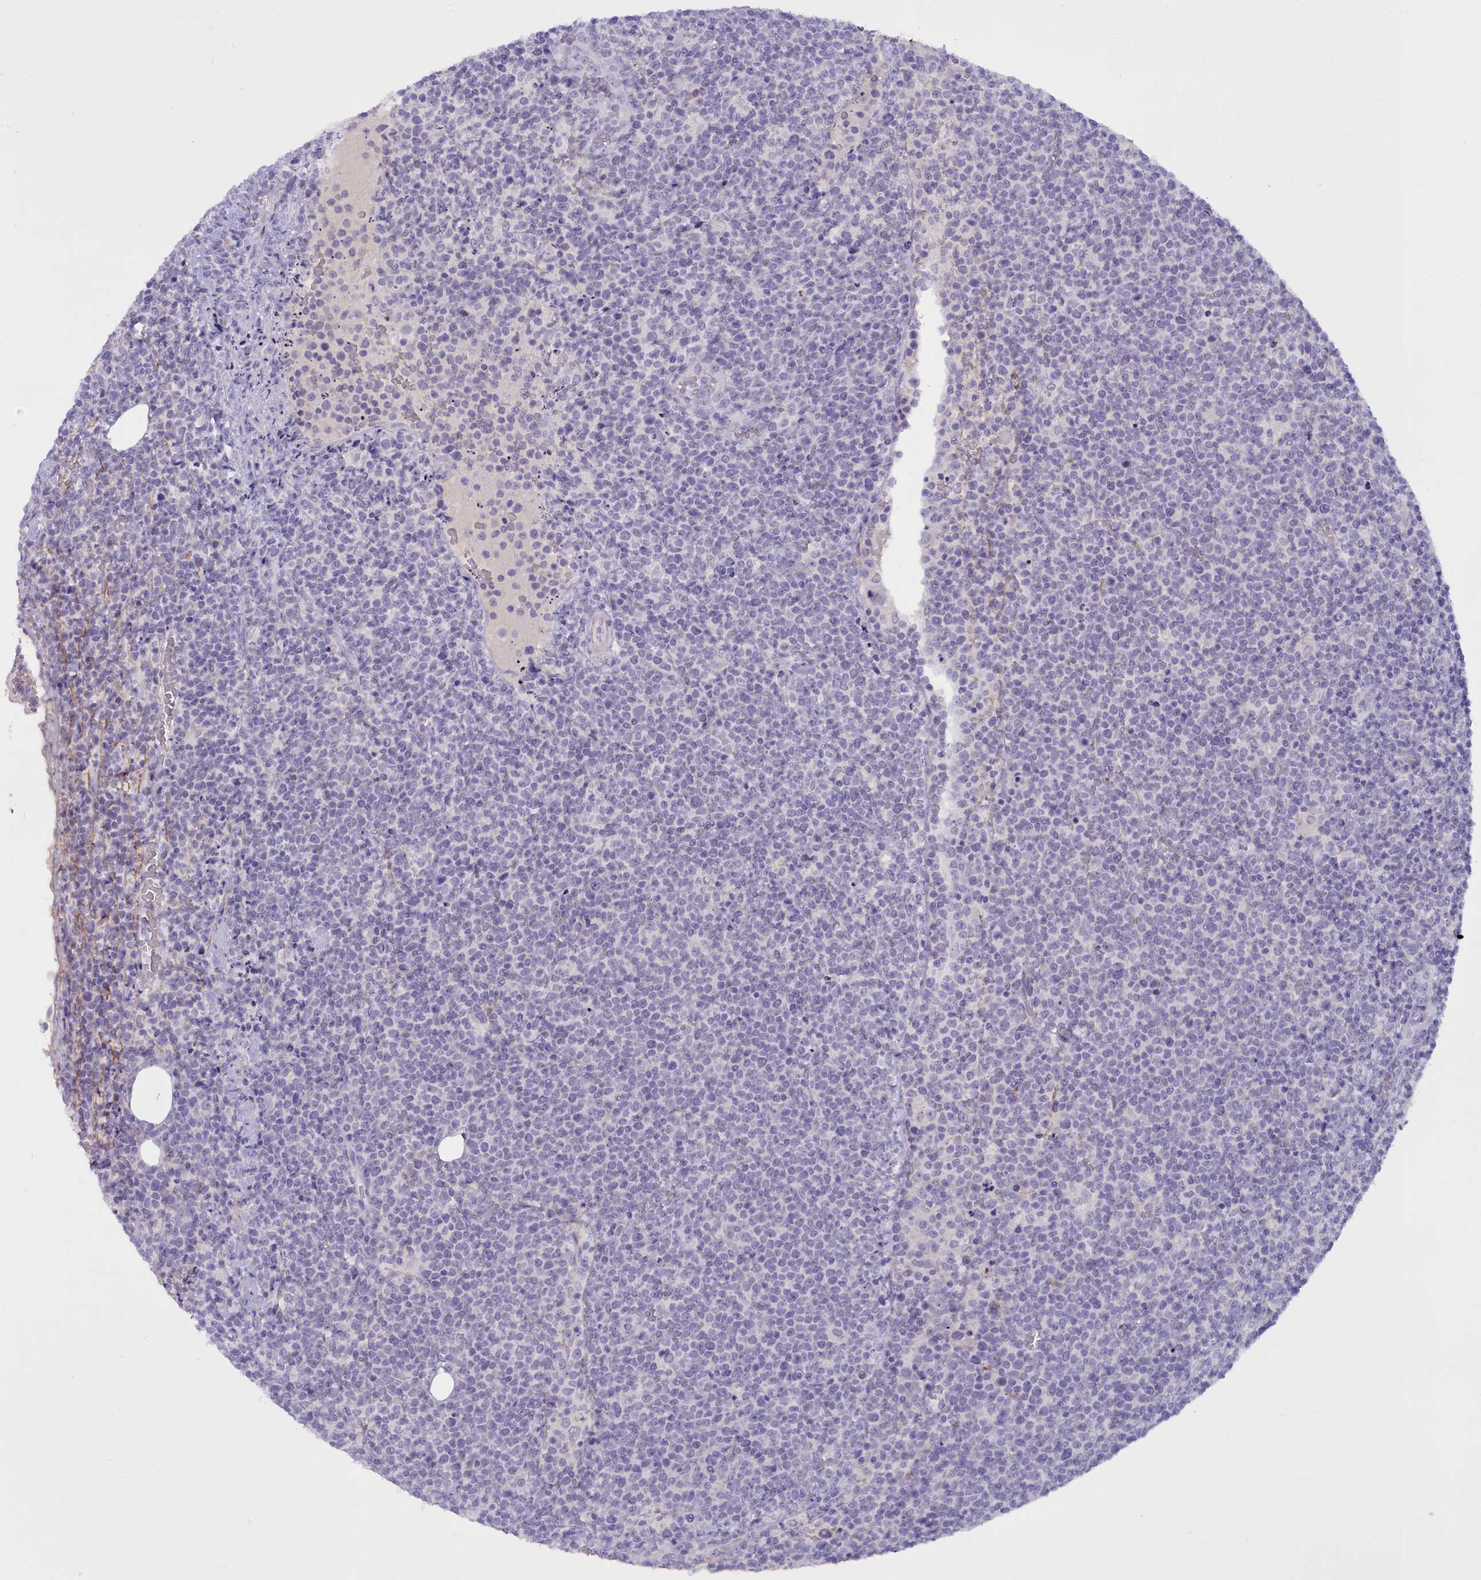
{"staining": {"intensity": "negative", "quantity": "none", "location": "none"}, "tissue": "lymphoma", "cell_type": "Tumor cells", "image_type": "cancer", "snomed": [{"axis": "morphology", "description": "Malignant lymphoma, non-Hodgkin's type, High grade"}, {"axis": "topography", "description": "Lymph node"}], "caption": "Protein analysis of lymphoma shows no significant staining in tumor cells.", "gene": "OSTN", "patient": {"sex": "male", "age": 61}}